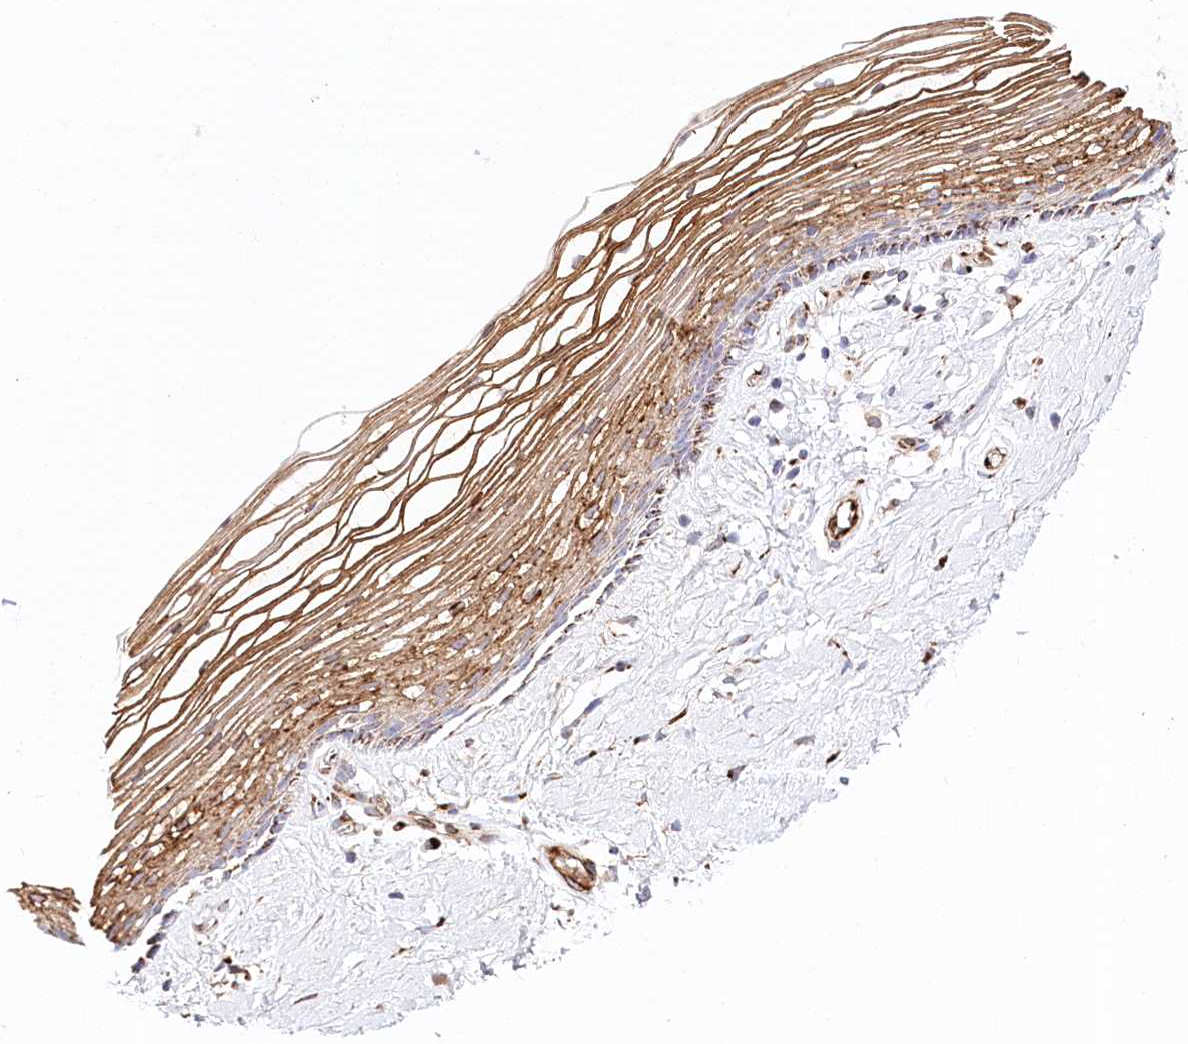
{"staining": {"intensity": "strong", "quantity": "25%-75%", "location": "cytoplasmic/membranous"}, "tissue": "vagina", "cell_type": "Squamous epithelial cells", "image_type": "normal", "snomed": [{"axis": "morphology", "description": "Normal tissue, NOS"}, {"axis": "topography", "description": "Vagina"}], "caption": "Vagina stained for a protein exhibits strong cytoplasmic/membranous positivity in squamous epithelial cells. The protein of interest is stained brown, and the nuclei are stained in blue (DAB (3,3'-diaminobenzidine) IHC with brightfield microscopy, high magnification).", "gene": "ABRAXAS2", "patient": {"sex": "female", "age": 46}}